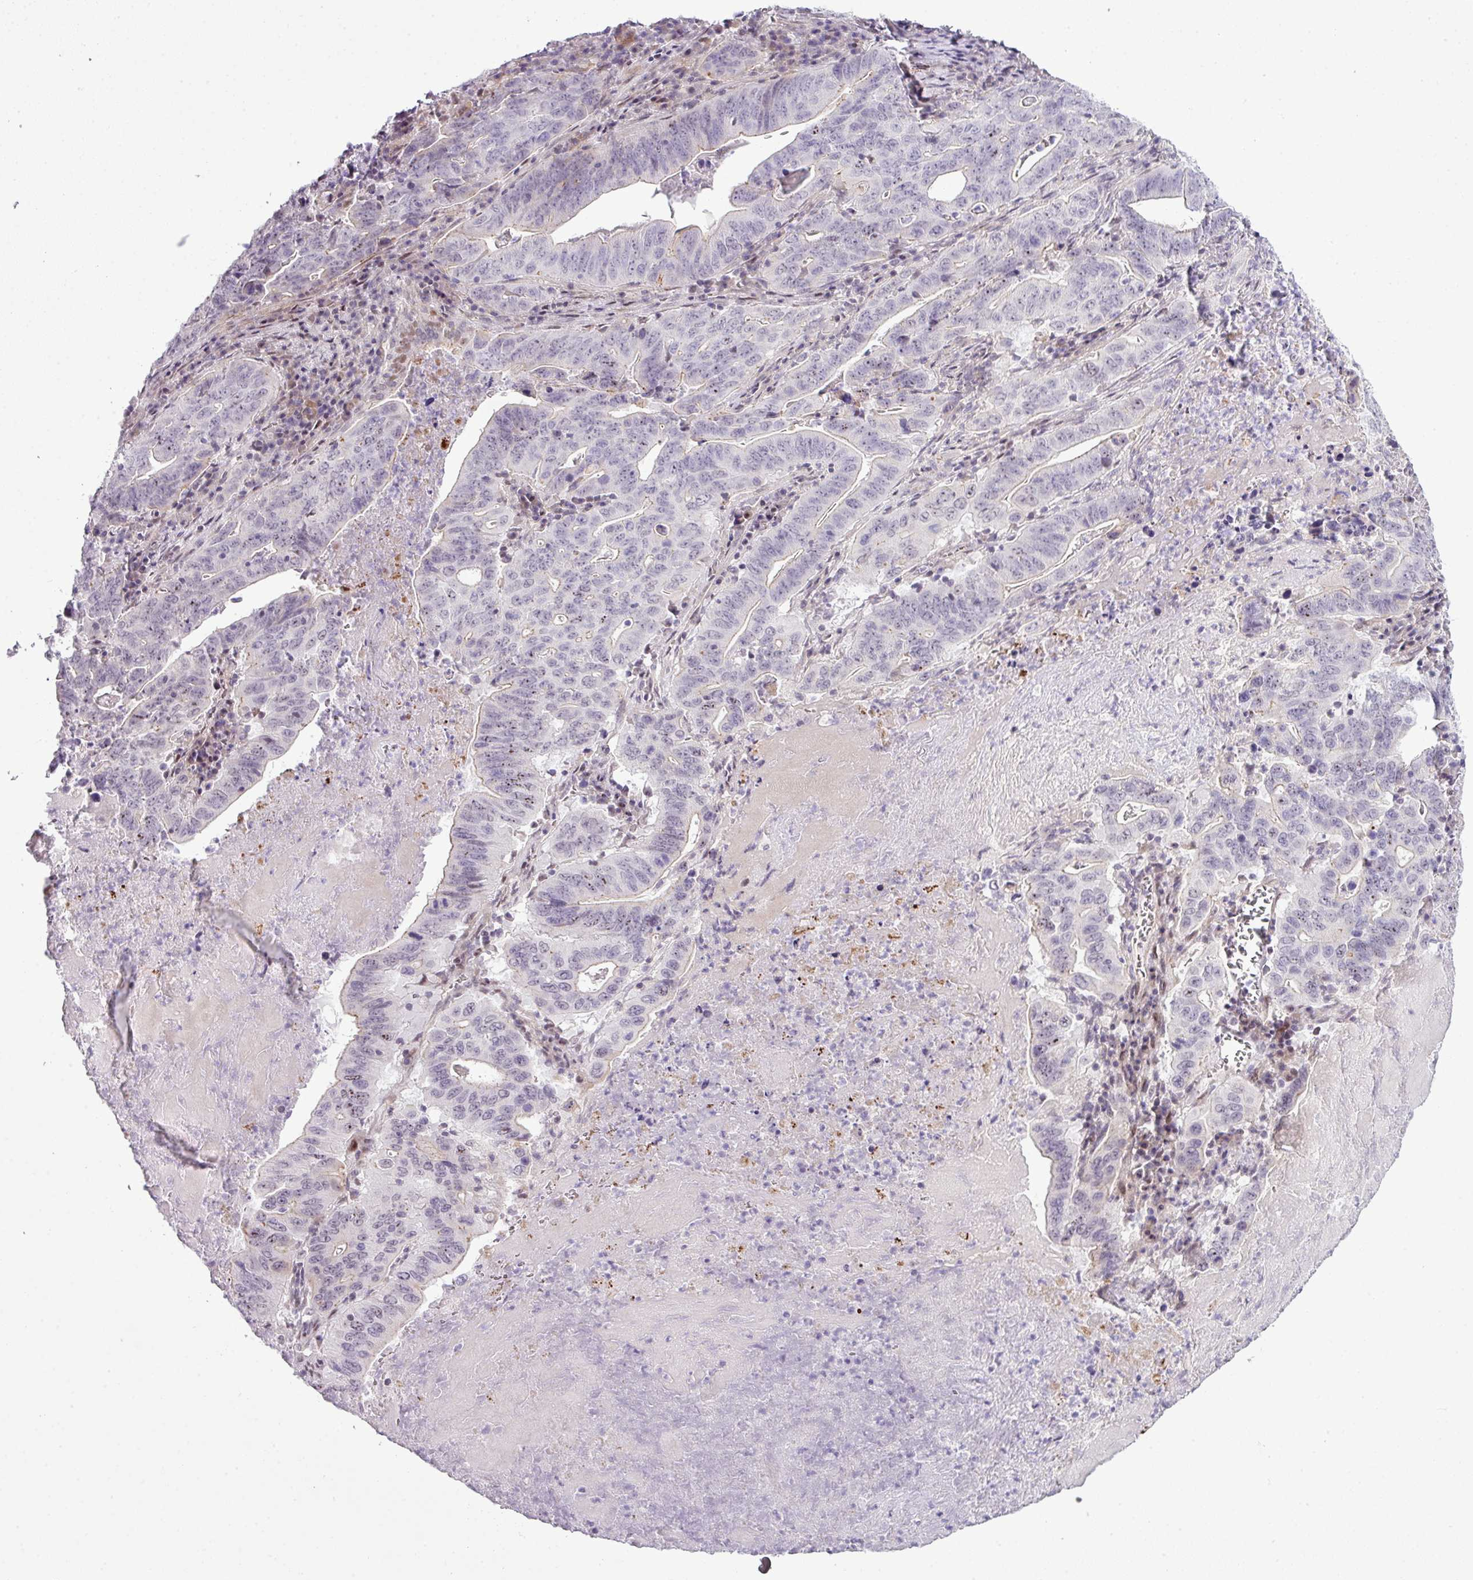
{"staining": {"intensity": "moderate", "quantity": "<25%", "location": "nuclear"}, "tissue": "lung cancer", "cell_type": "Tumor cells", "image_type": "cancer", "snomed": [{"axis": "morphology", "description": "Adenocarcinoma, NOS"}, {"axis": "topography", "description": "Lung"}], "caption": "DAB (3,3'-diaminobenzidine) immunohistochemical staining of human adenocarcinoma (lung) shows moderate nuclear protein expression in approximately <25% of tumor cells.", "gene": "ZNF688", "patient": {"sex": "female", "age": 60}}